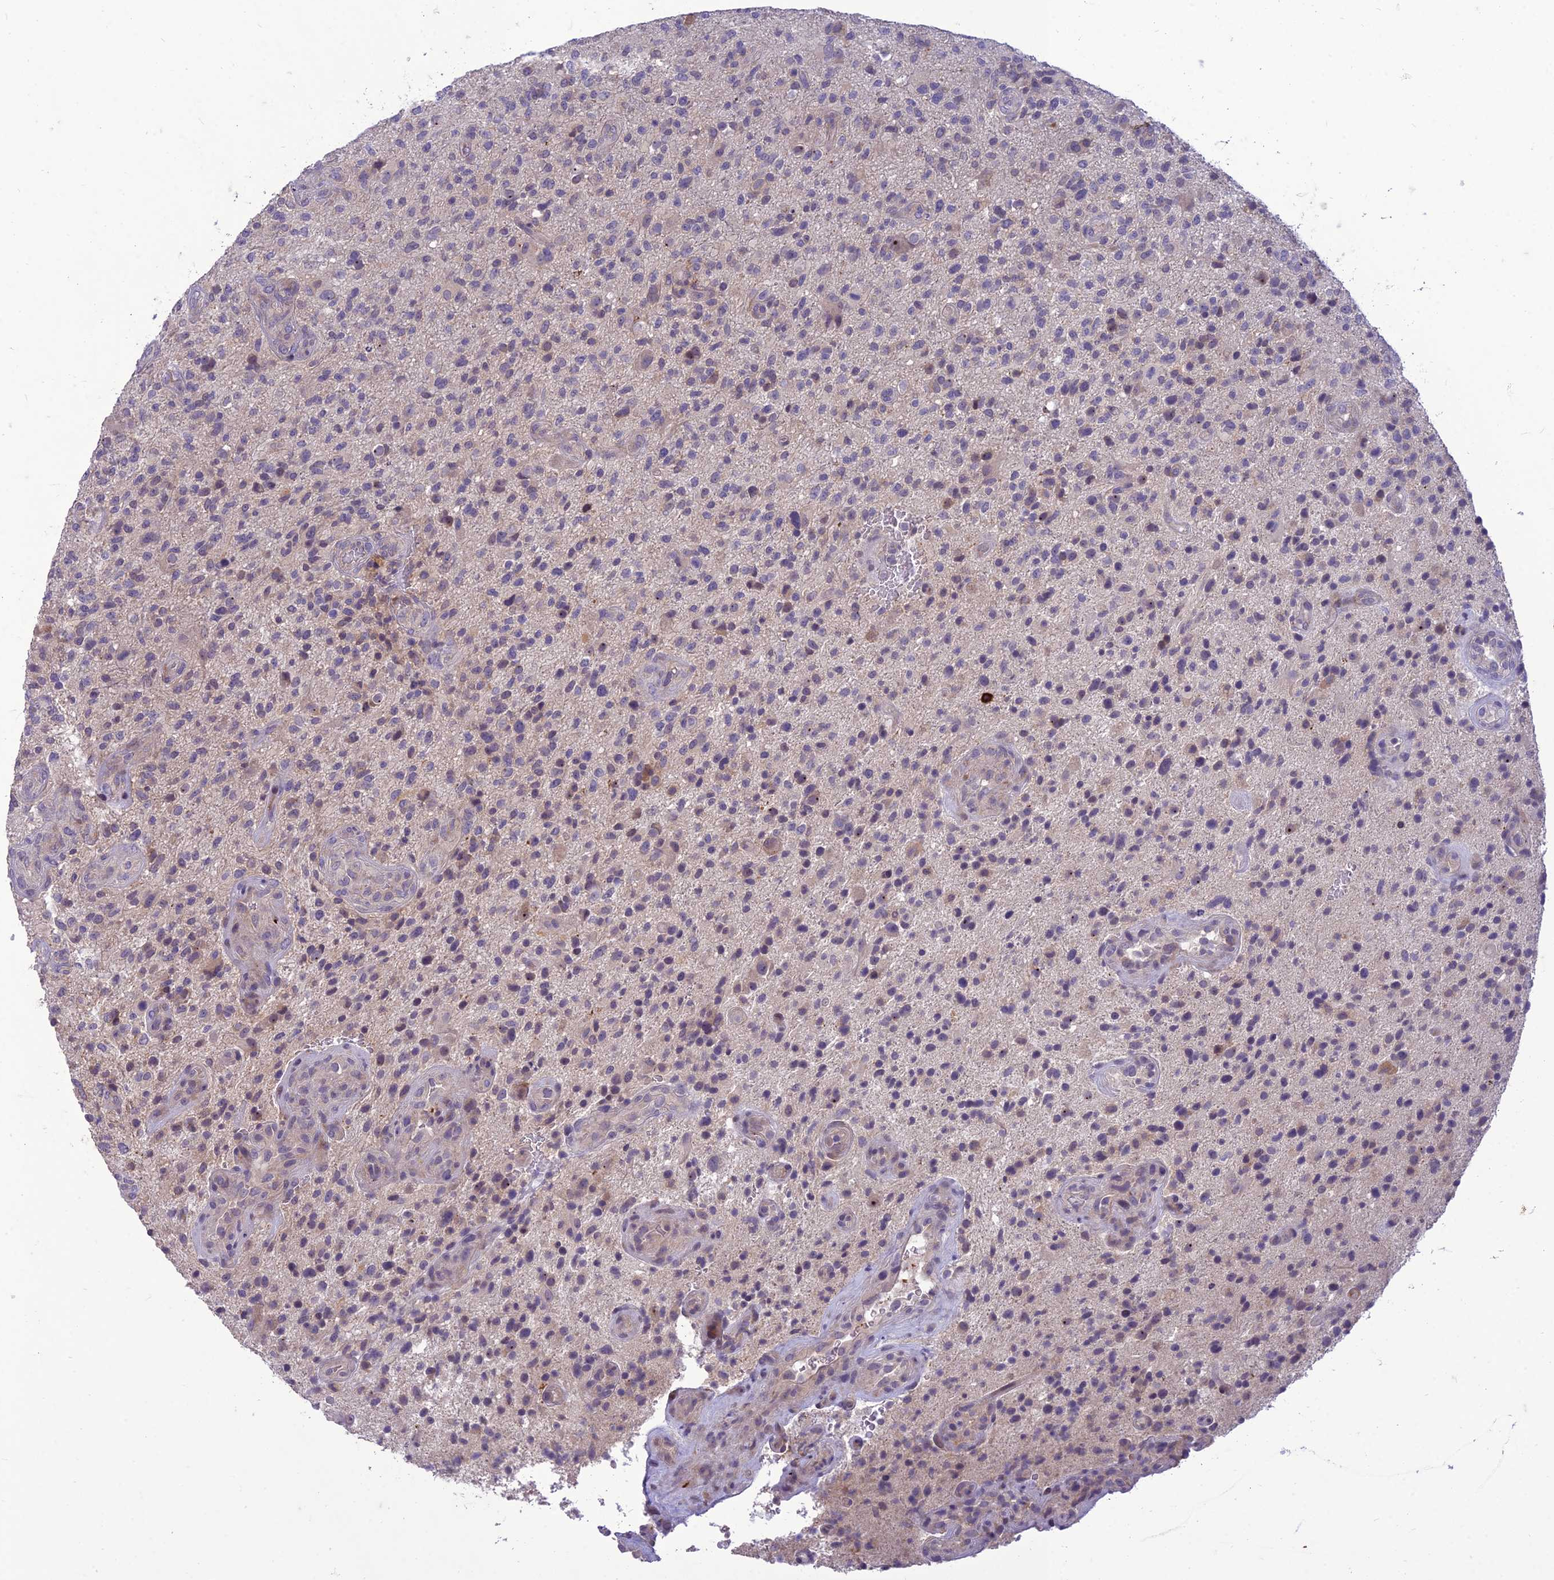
{"staining": {"intensity": "negative", "quantity": "none", "location": "none"}, "tissue": "glioma", "cell_type": "Tumor cells", "image_type": "cancer", "snomed": [{"axis": "morphology", "description": "Glioma, malignant, High grade"}, {"axis": "topography", "description": "Brain"}], "caption": "This photomicrograph is of glioma stained with immunohistochemistry to label a protein in brown with the nuclei are counter-stained blue. There is no positivity in tumor cells. Nuclei are stained in blue.", "gene": "ITGAE", "patient": {"sex": "male", "age": 47}}